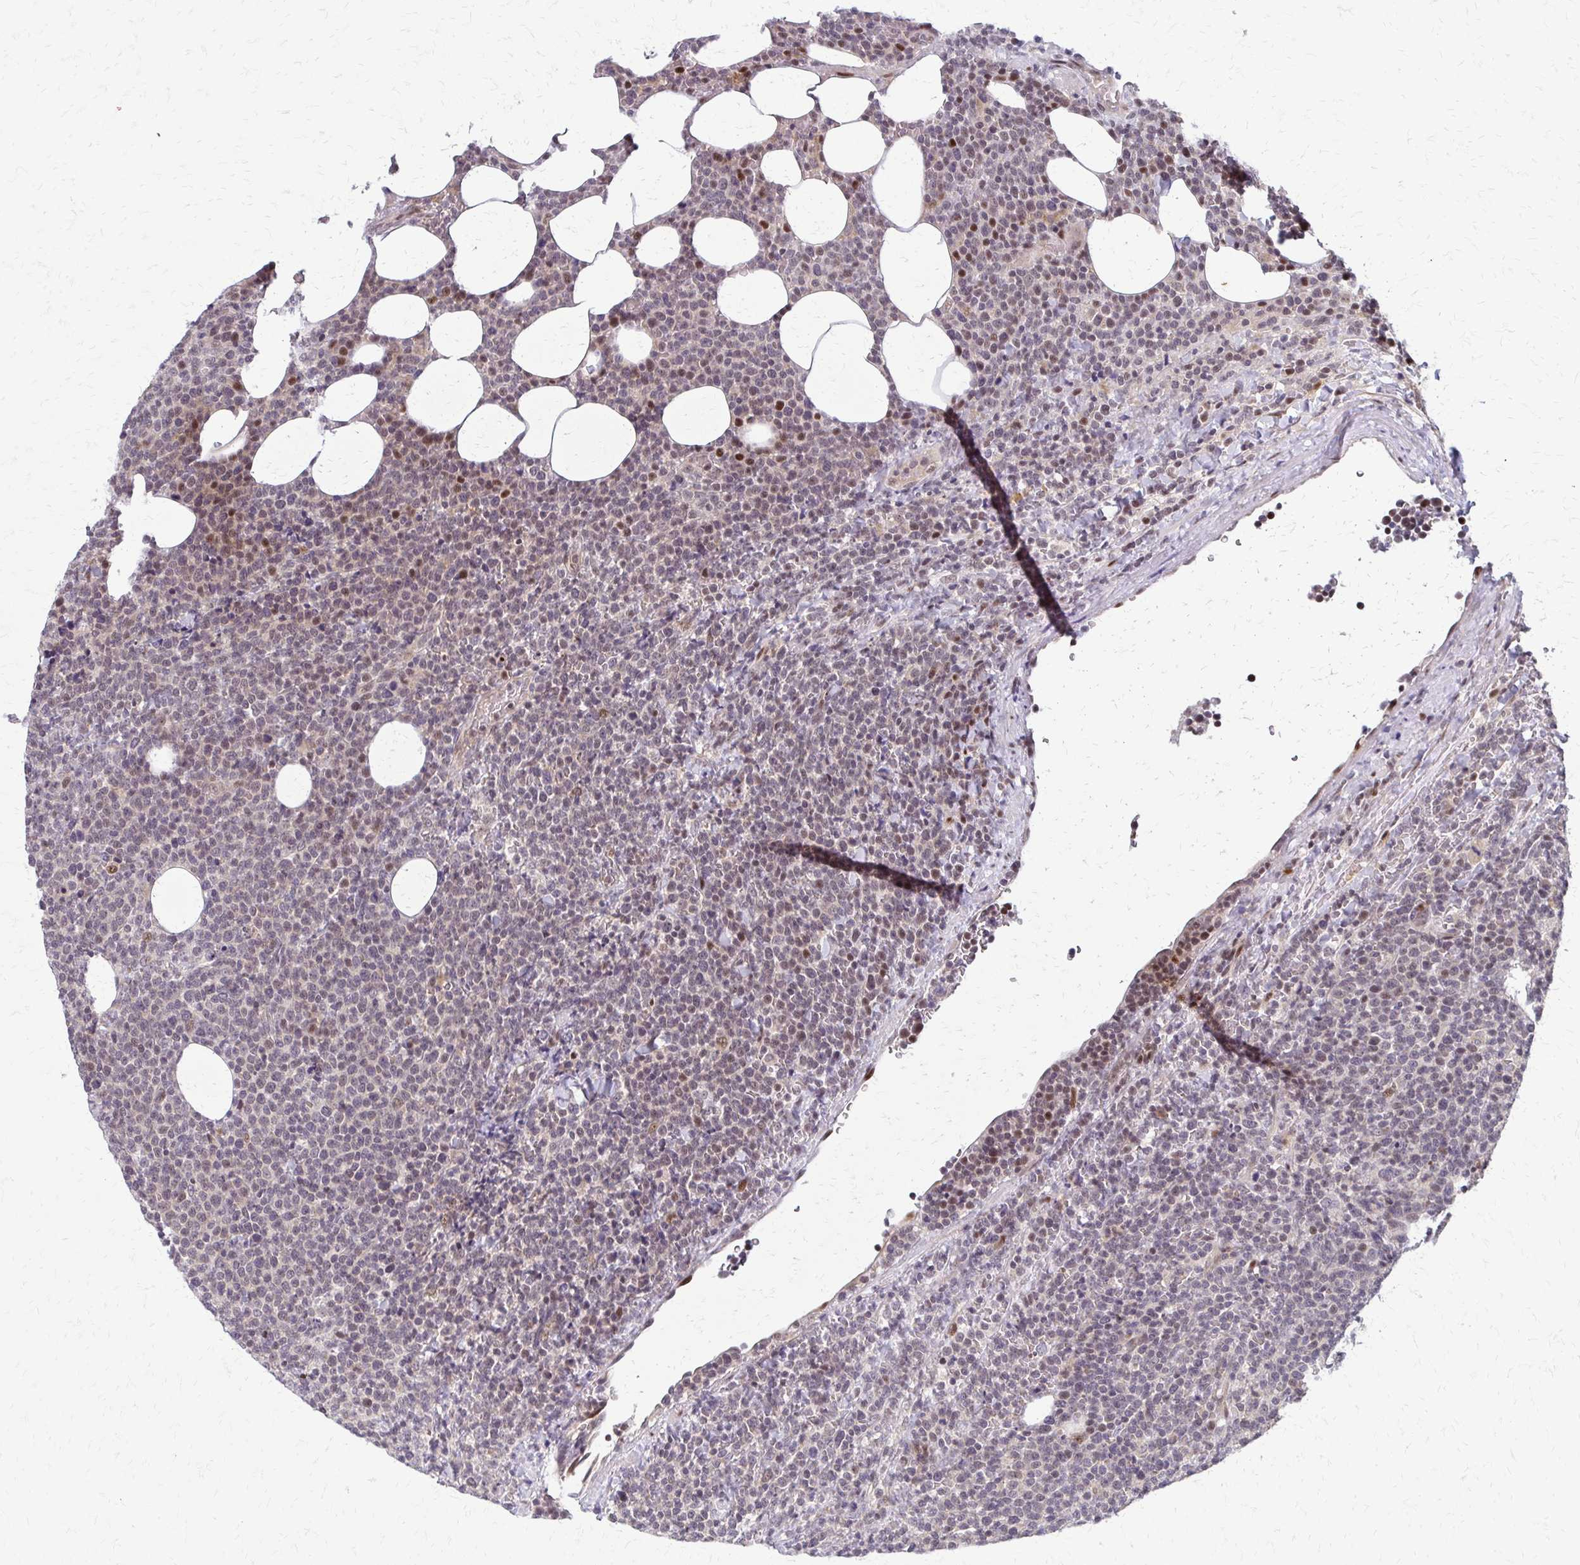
{"staining": {"intensity": "moderate", "quantity": "<25%", "location": "nuclear"}, "tissue": "lymphoma", "cell_type": "Tumor cells", "image_type": "cancer", "snomed": [{"axis": "morphology", "description": "Malignant lymphoma, non-Hodgkin's type, High grade"}, {"axis": "topography", "description": "Lymph node"}], "caption": "A brown stain shows moderate nuclear staining of a protein in lymphoma tumor cells.", "gene": "TRIR", "patient": {"sex": "male", "age": 61}}